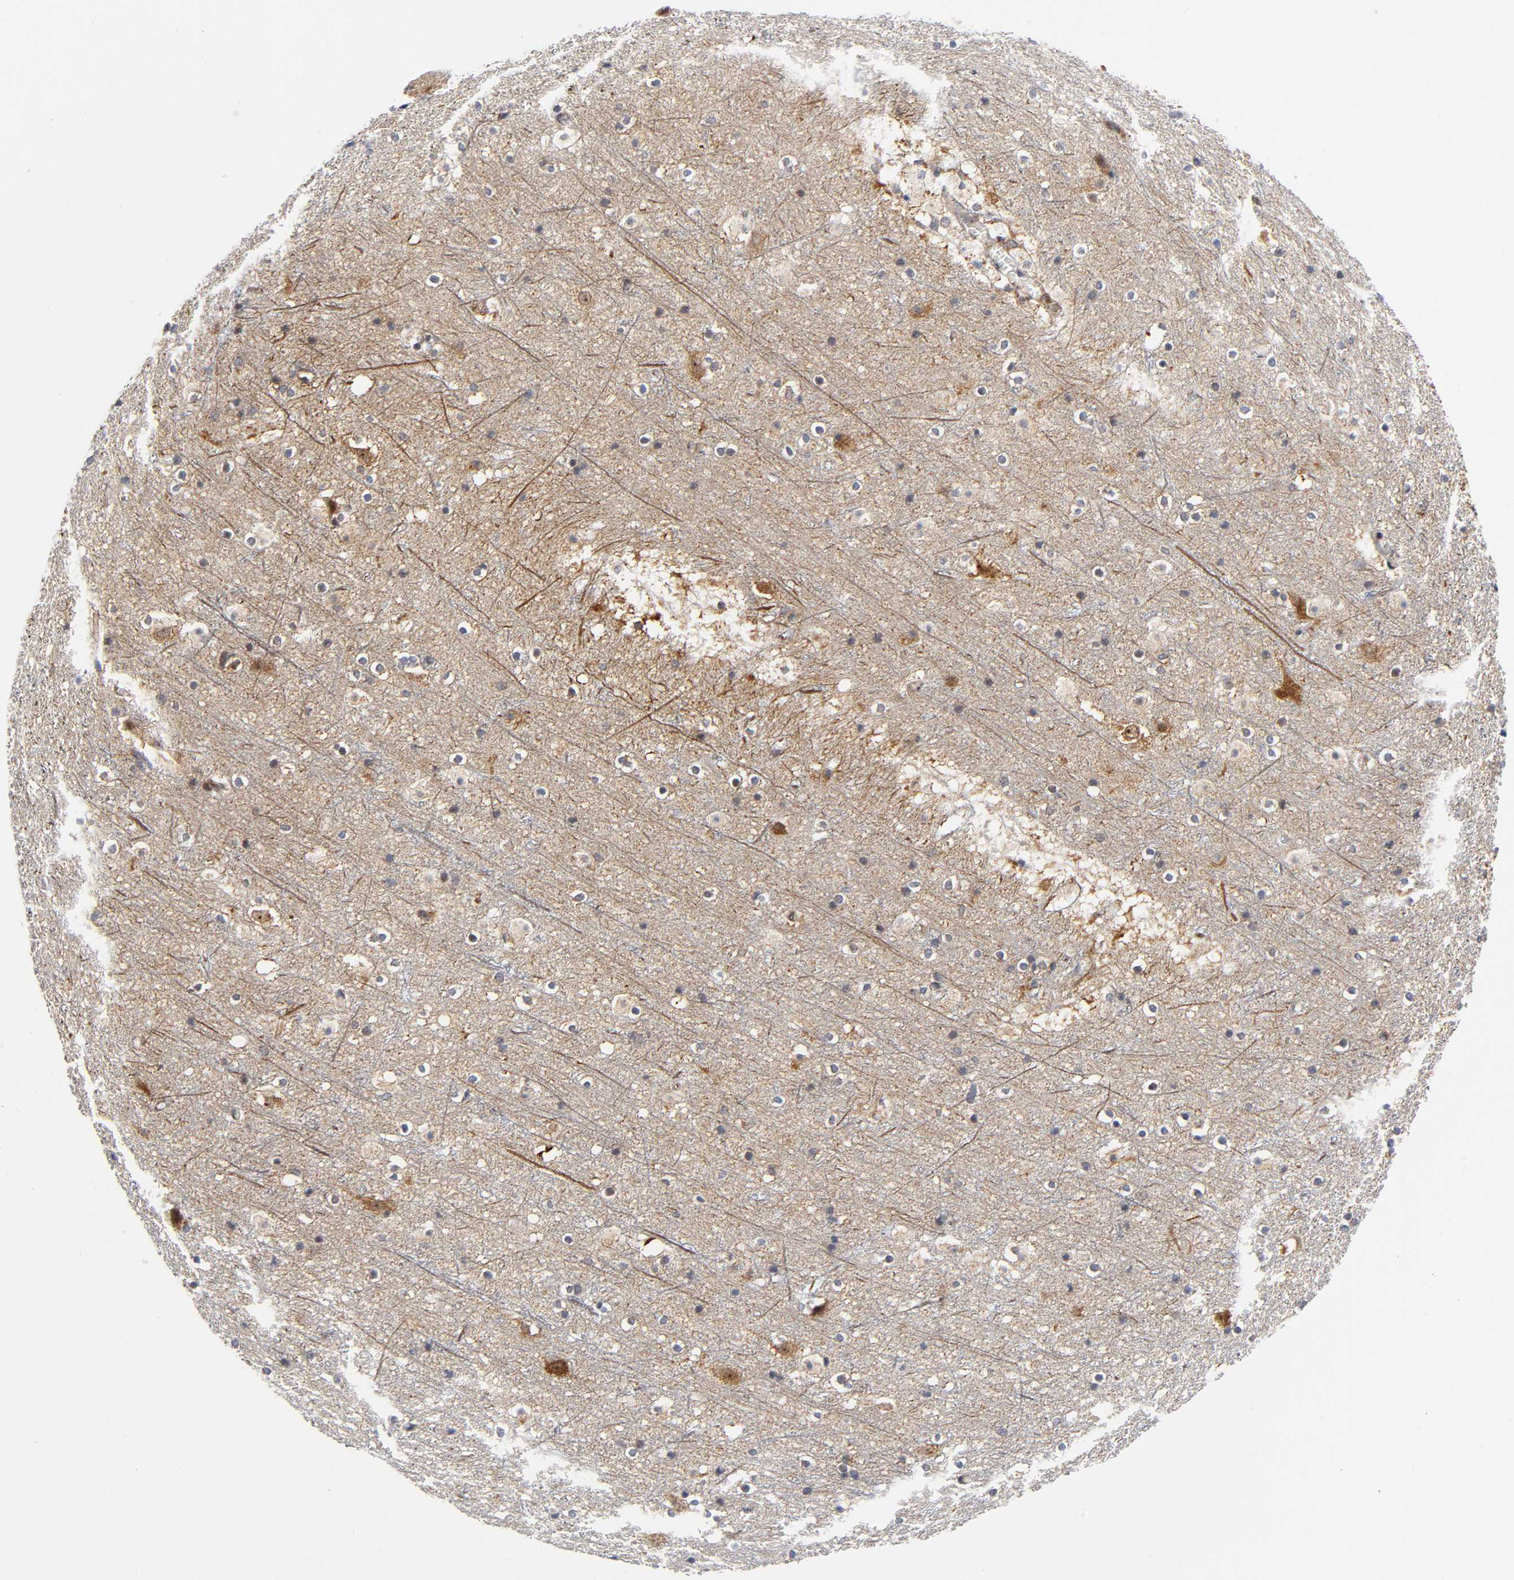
{"staining": {"intensity": "weak", "quantity": "25%-75%", "location": "cytoplasmic/membranous"}, "tissue": "cerebral cortex", "cell_type": "Endothelial cells", "image_type": "normal", "snomed": [{"axis": "morphology", "description": "Normal tissue, NOS"}, {"axis": "topography", "description": "Cerebral cortex"}], "caption": "Brown immunohistochemical staining in unremarkable human cerebral cortex exhibits weak cytoplasmic/membranous positivity in approximately 25%-75% of endothelial cells. (Brightfield microscopy of DAB IHC at high magnification).", "gene": "EIF5", "patient": {"sex": "male", "age": 45}}